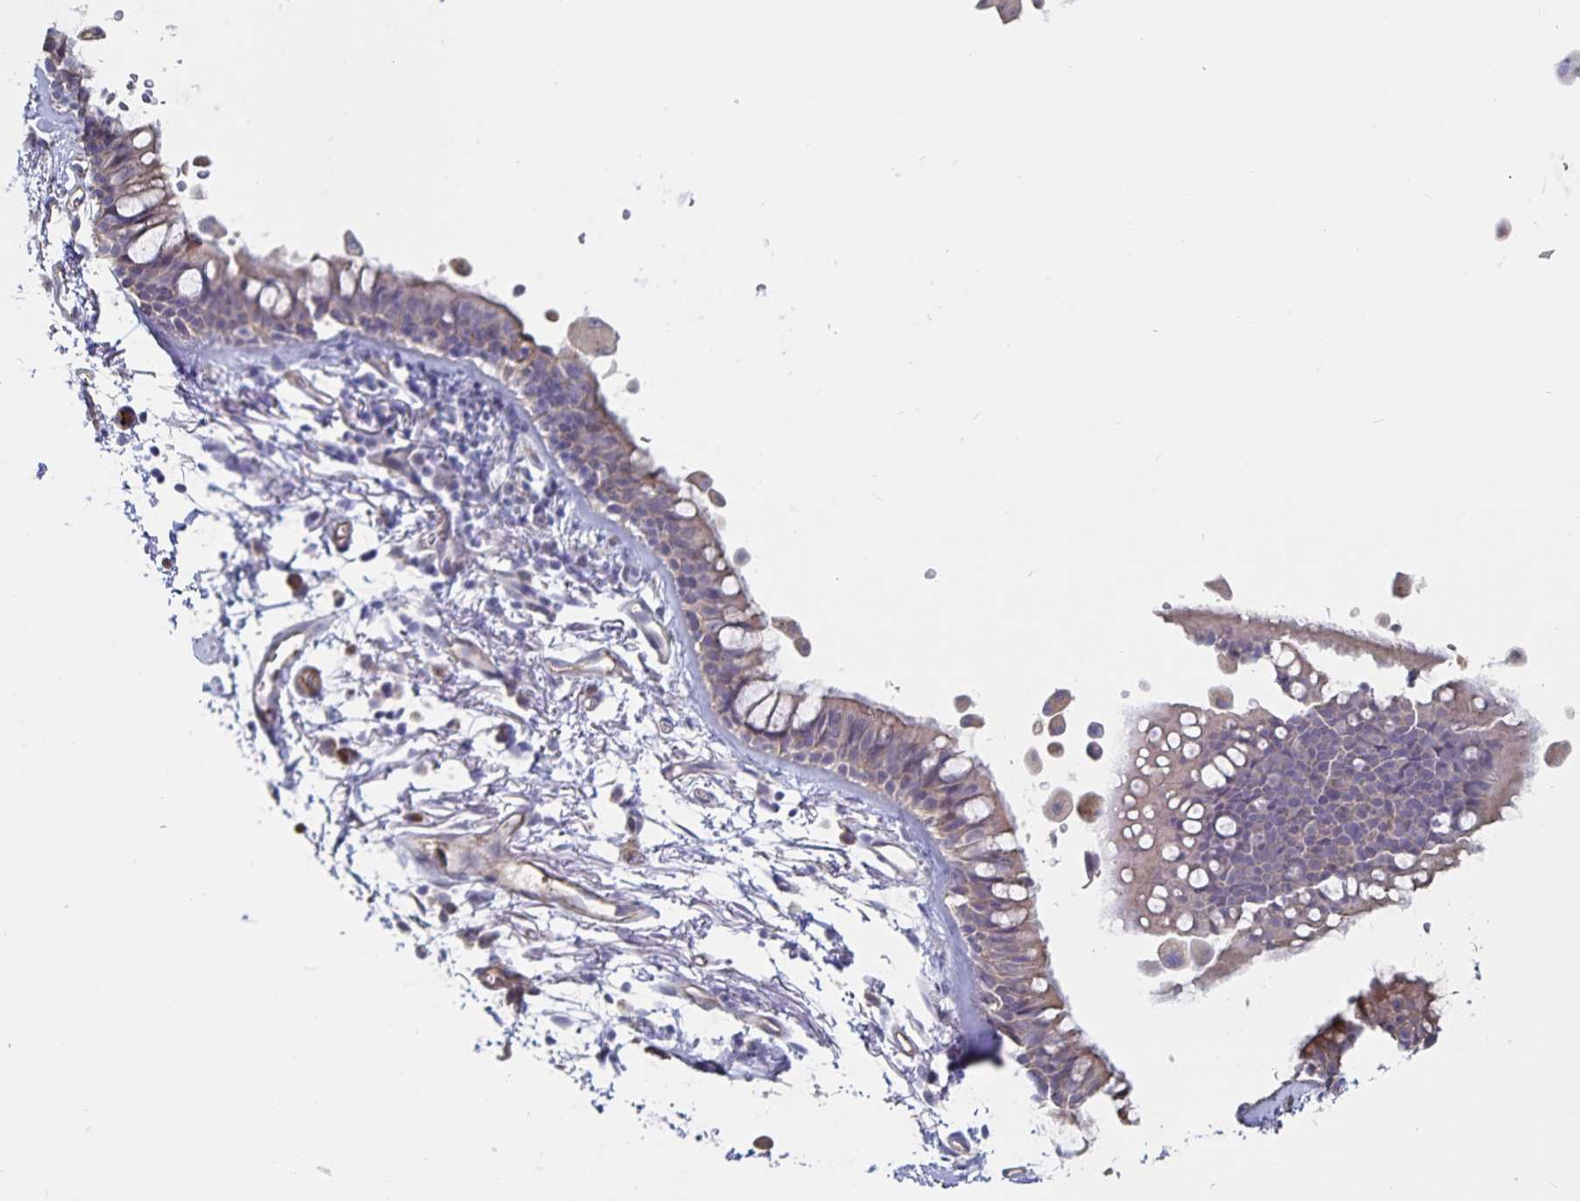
{"staining": {"intensity": "weak", "quantity": "25%-75%", "location": "cytoplasmic/membranous"}, "tissue": "bronchus", "cell_type": "Respiratory epithelial cells", "image_type": "normal", "snomed": [{"axis": "morphology", "description": "Normal tissue, NOS"}, {"axis": "topography", "description": "Cartilage tissue"}, {"axis": "topography", "description": "Bronchus"}], "caption": "This image shows immunohistochemistry (IHC) staining of benign bronchus, with low weak cytoplasmic/membranous expression in about 25%-75% of respiratory epithelial cells.", "gene": "SSTR1", "patient": {"sex": "female", "age": 79}}